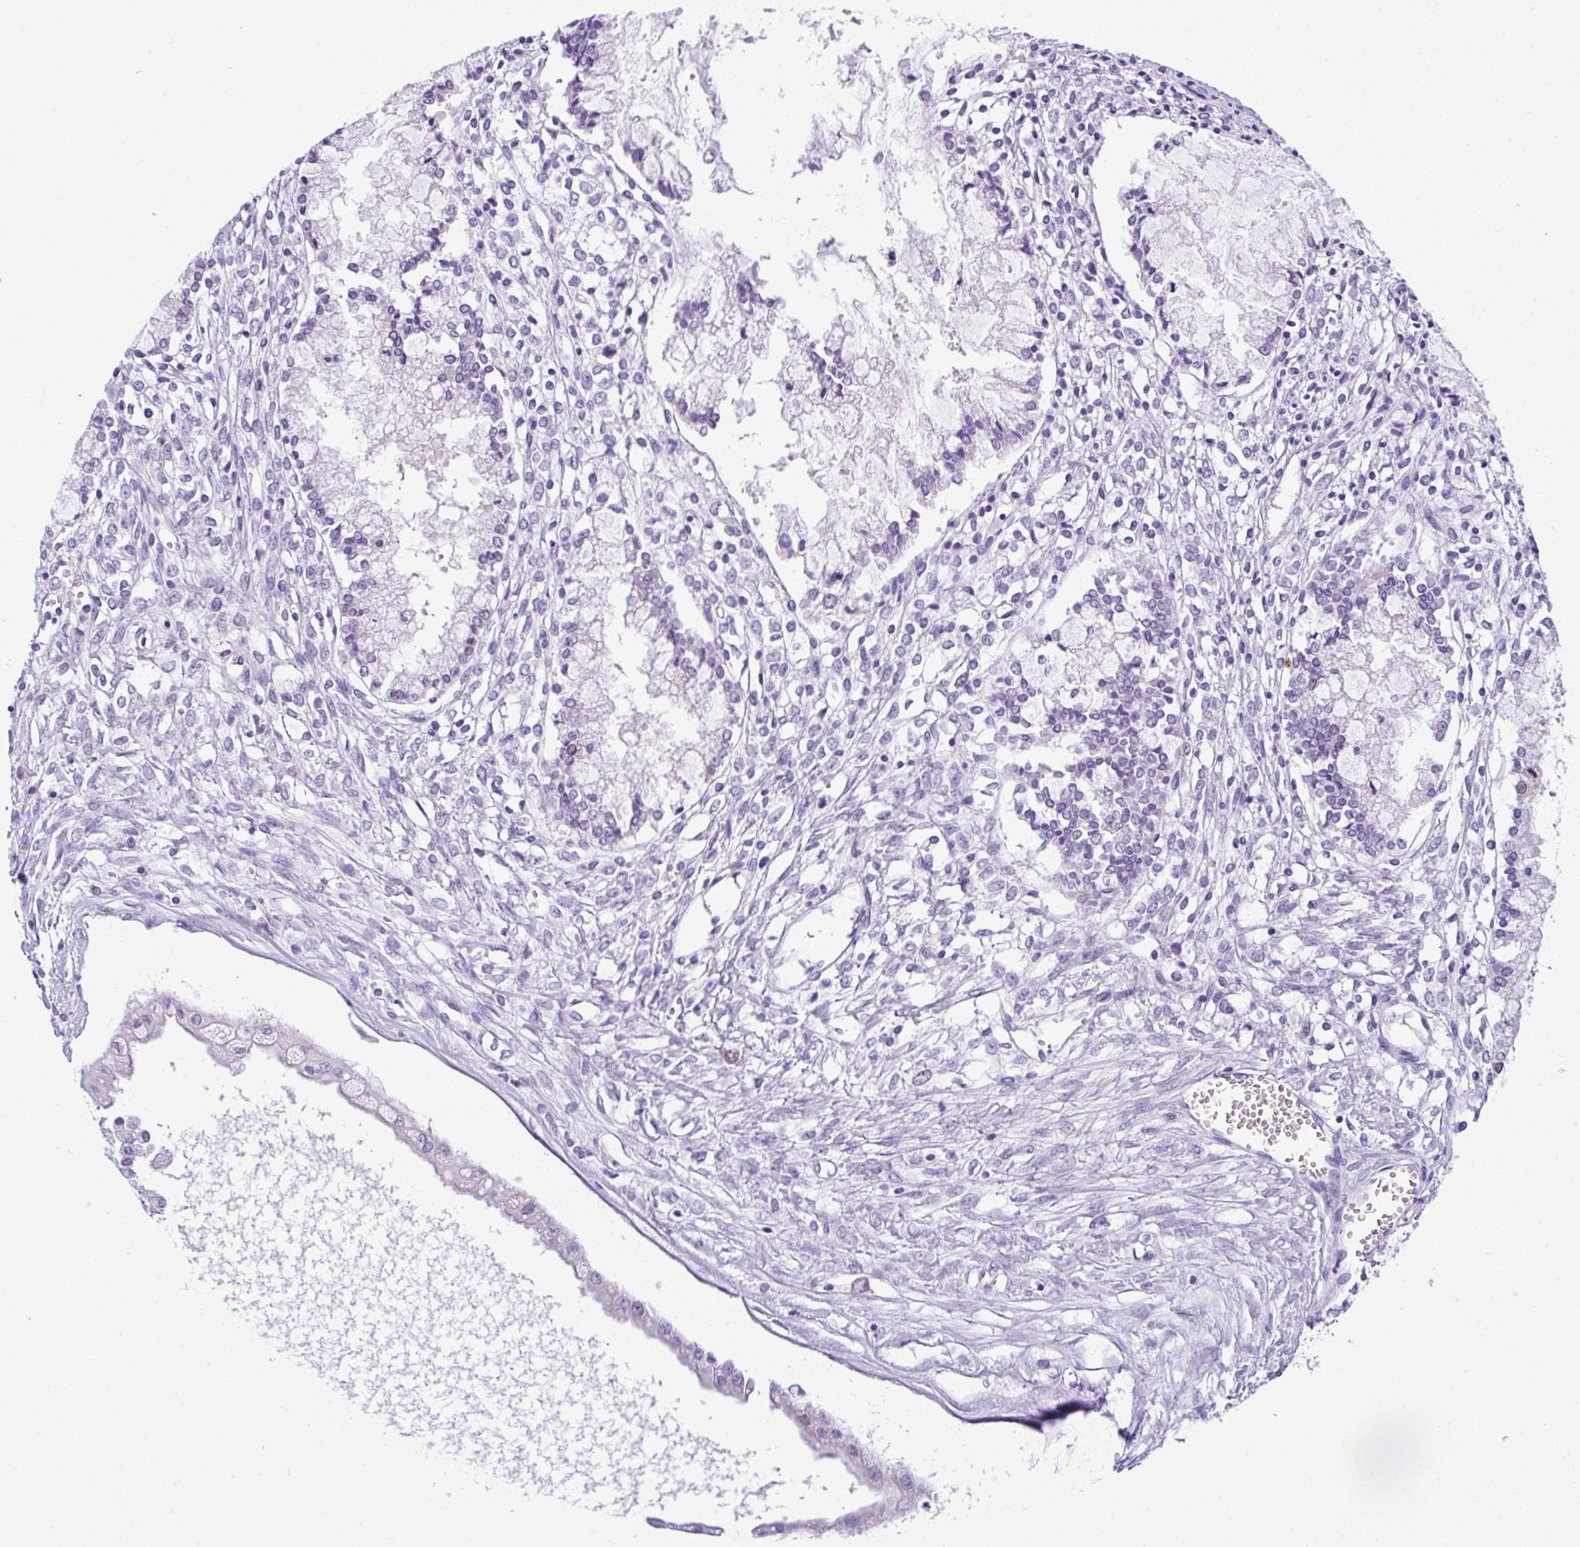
{"staining": {"intensity": "negative", "quantity": "none", "location": "none"}, "tissue": "ovarian cancer", "cell_type": "Tumor cells", "image_type": "cancer", "snomed": [{"axis": "morphology", "description": "Cystadenocarcinoma, mucinous, NOS"}, {"axis": "topography", "description": "Ovary"}], "caption": "Immunohistochemistry (IHC) histopathology image of neoplastic tissue: human ovarian mucinous cystadenocarcinoma stained with DAB demonstrates no significant protein expression in tumor cells.", "gene": "RRM2", "patient": {"sex": "female", "age": 34}}